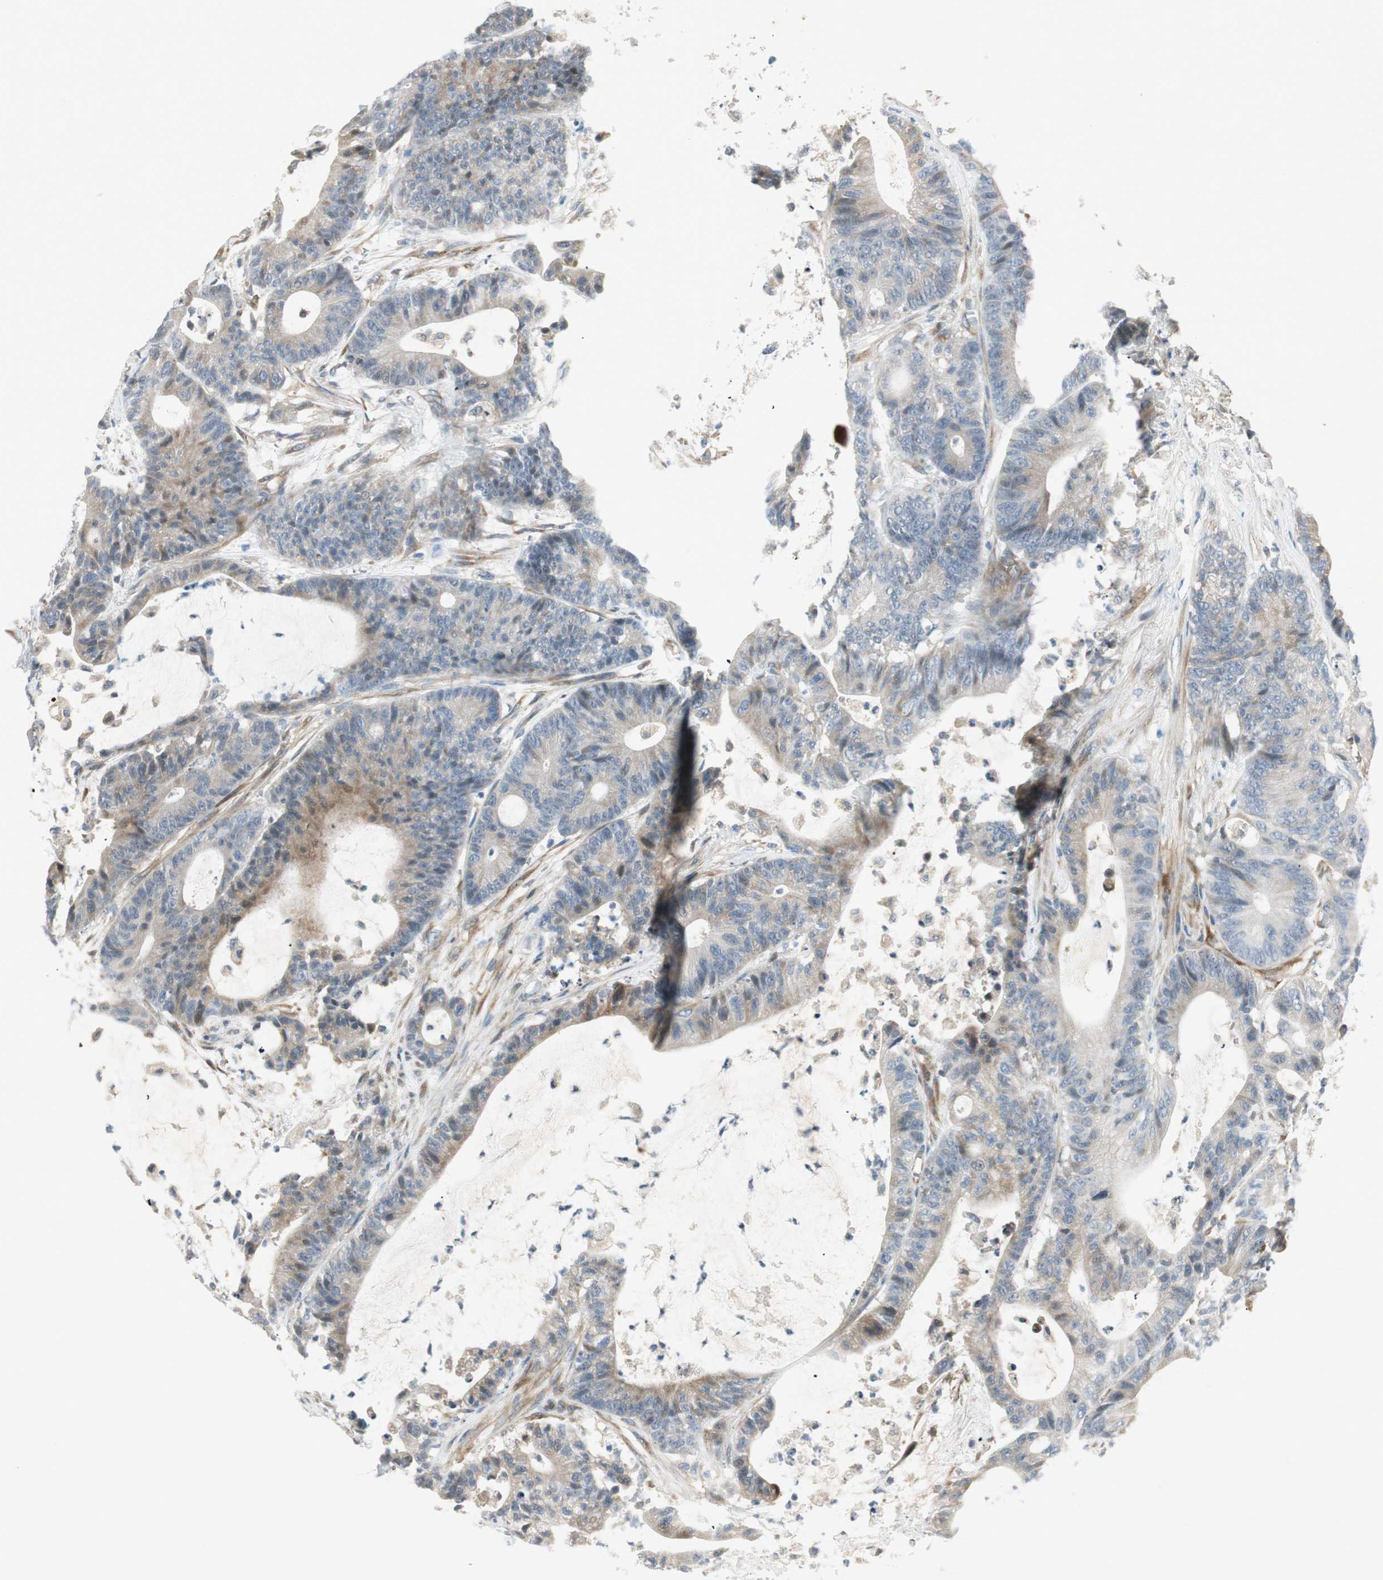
{"staining": {"intensity": "weak", "quantity": "<25%", "location": "cytoplasmic/membranous"}, "tissue": "colorectal cancer", "cell_type": "Tumor cells", "image_type": "cancer", "snomed": [{"axis": "morphology", "description": "Adenocarcinoma, NOS"}, {"axis": "topography", "description": "Colon"}], "caption": "The micrograph demonstrates no staining of tumor cells in adenocarcinoma (colorectal). The staining was performed using DAB (3,3'-diaminobenzidine) to visualize the protein expression in brown, while the nuclei were stained in blue with hematoxylin (Magnification: 20x).", "gene": "STON1-GTF2A1L", "patient": {"sex": "female", "age": 84}}